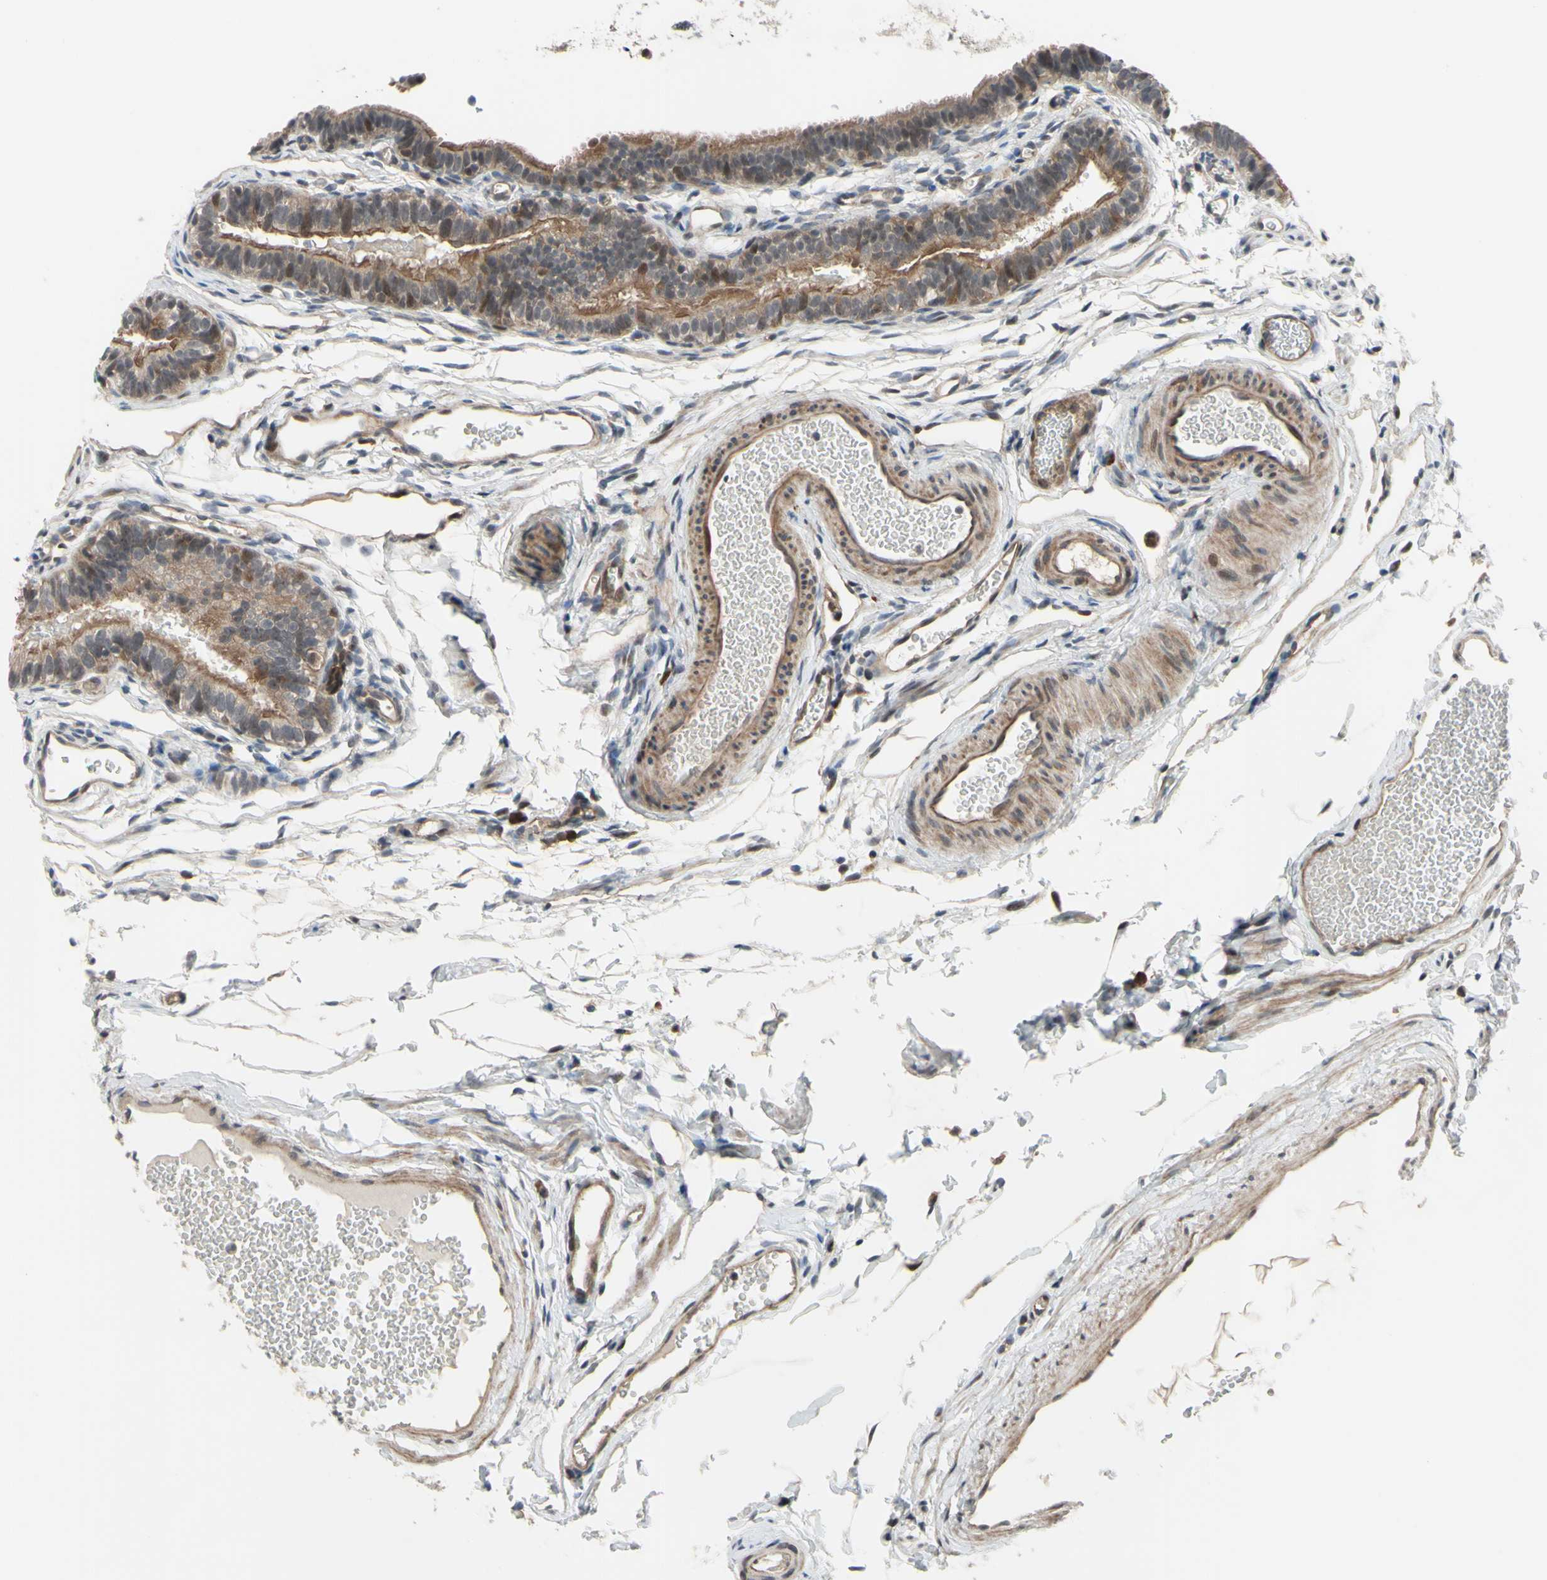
{"staining": {"intensity": "moderate", "quantity": ">75%", "location": "cytoplasmic/membranous,nuclear"}, "tissue": "fallopian tube", "cell_type": "Glandular cells", "image_type": "normal", "snomed": [{"axis": "morphology", "description": "Normal tissue, NOS"}, {"axis": "topography", "description": "Fallopian tube"}, {"axis": "topography", "description": "Placenta"}], "caption": "Moderate cytoplasmic/membranous,nuclear expression is seen in about >75% of glandular cells in benign fallopian tube.", "gene": "COMMD9", "patient": {"sex": "female", "age": 34}}